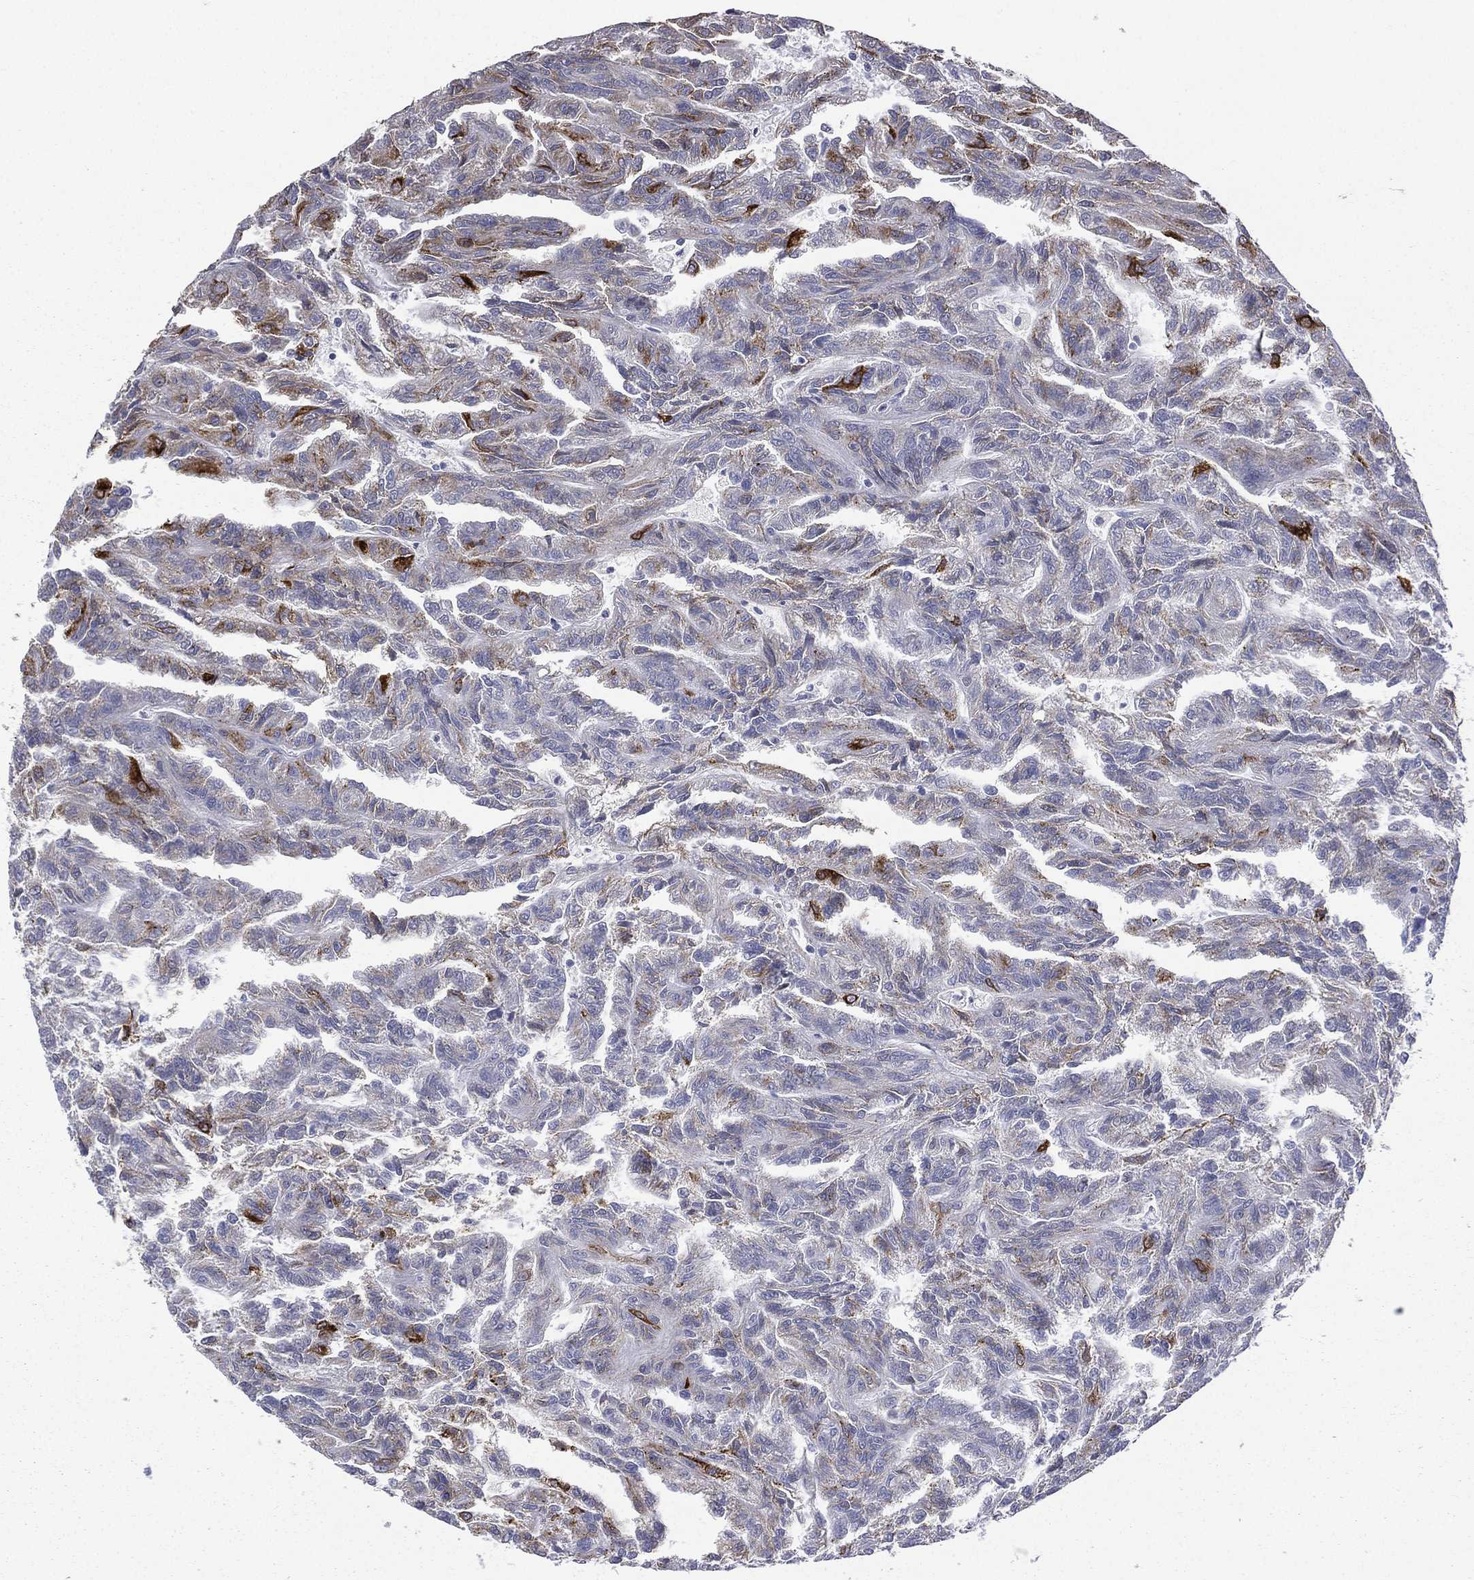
{"staining": {"intensity": "strong", "quantity": "25%-75%", "location": "cytoplasmic/membranous"}, "tissue": "renal cancer", "cell_type": "Tumor cells", "image_type": "cancer", "snomed": [{"axis": "morphology", "description": "Adenocarcinoma, NOS"}, {"axis": "topography", "description": "Kidney"}], "caption": "A histopathology image of human renal cancer (adenocarcinoma) stained for a protein reveals strong cytoplasmic/membranous brown staining in tumor cells.", "gene": "CES2", "patient": {"sex": "male", "age": 79}}